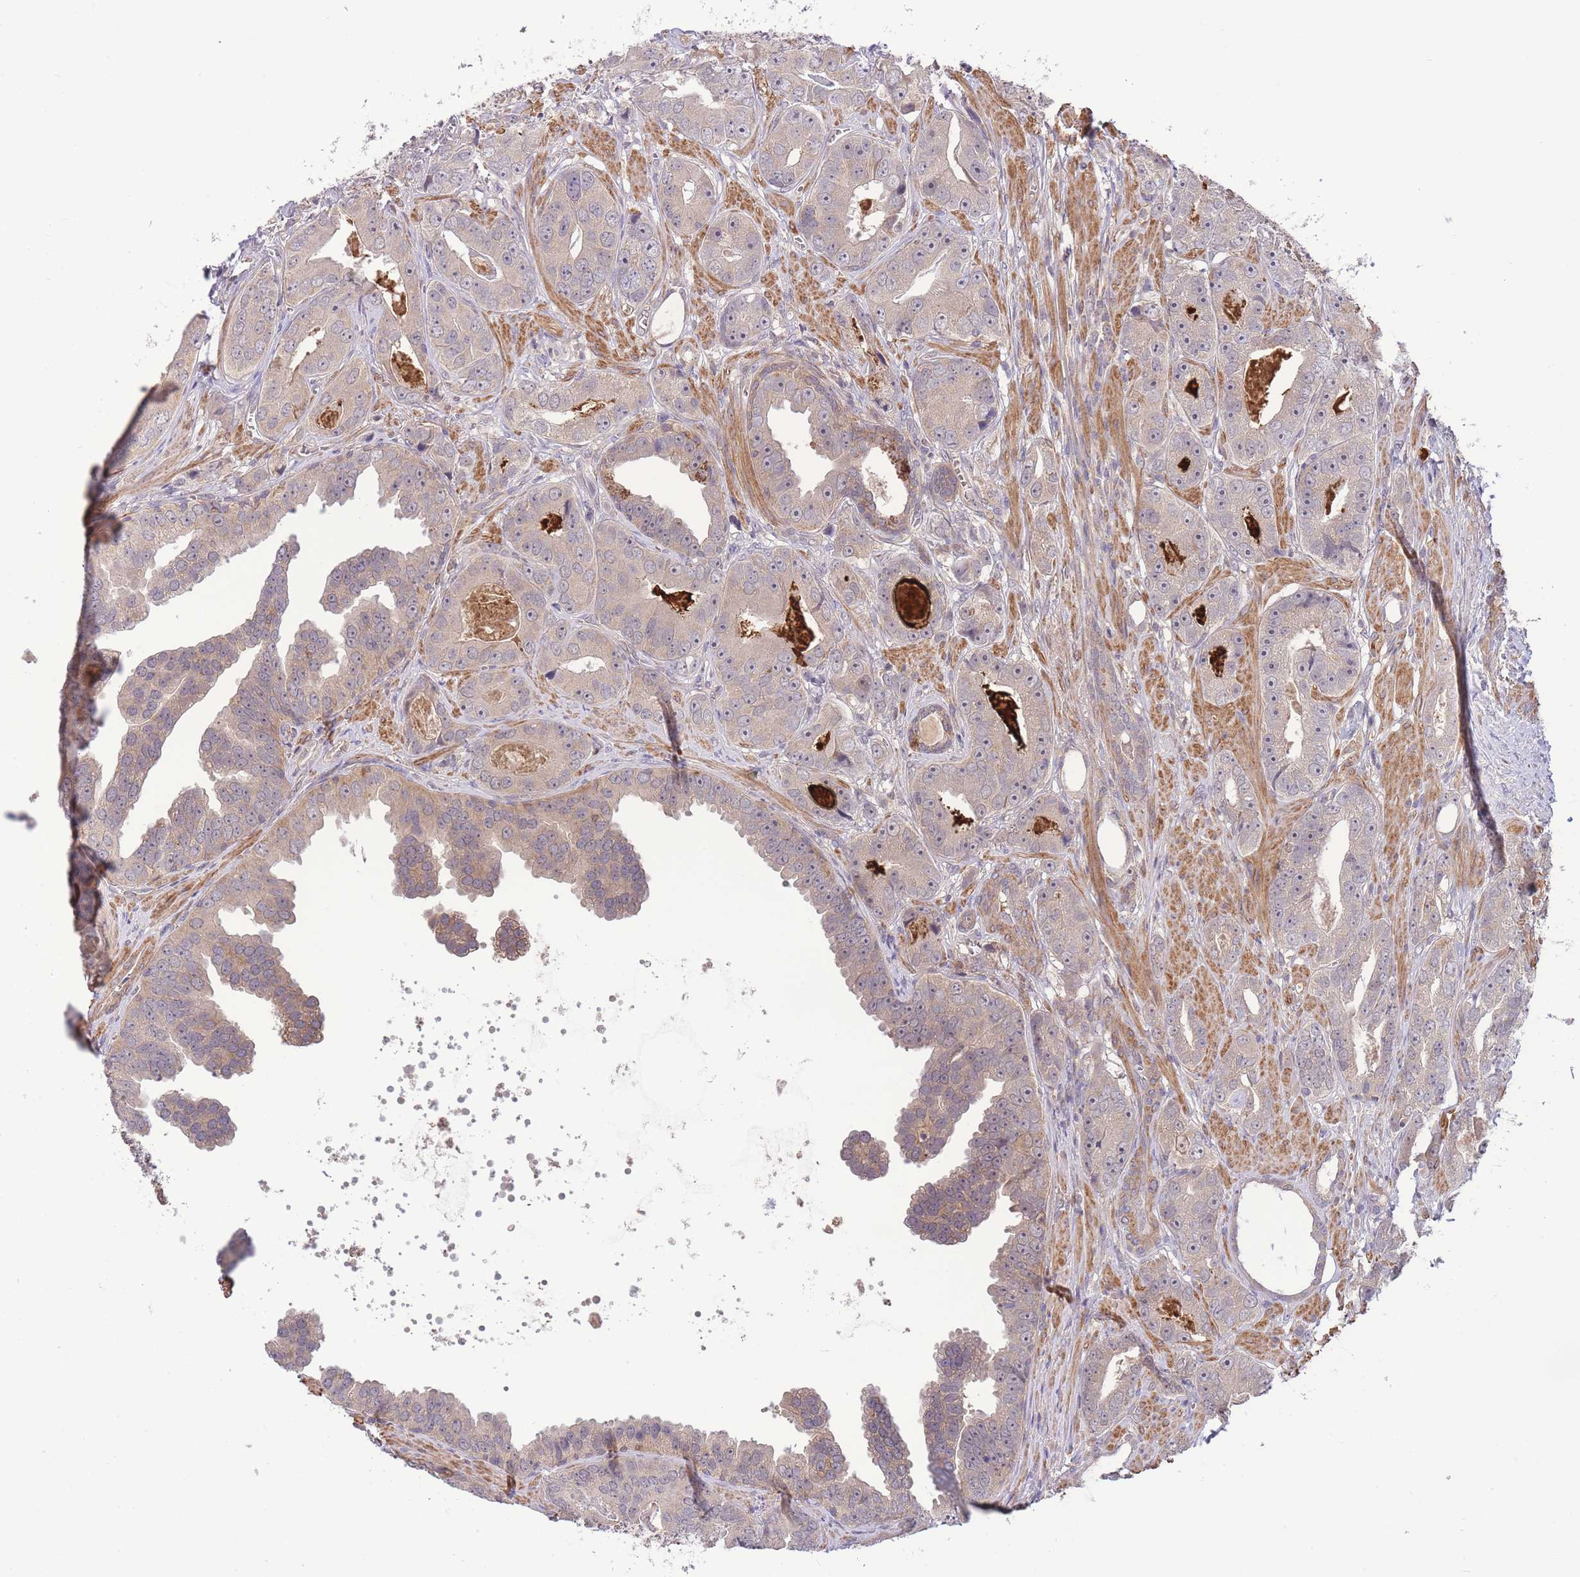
{"staining": {"intensity": "weak", "quantity": "25%-75%", "location": "cytoplasmic/membranous"}, "tissue": "prostate cancer", "cell_type": "Tumor cells", "image_type": "cancer", "snomed": [{"axis": "morphology", "description": "Adenocarcinoma, High grade"}, {"axis": "topography", "description": "Prostate"}], "caption": "Immunohistochemistry staining of prostate cancer, which shows low levels of weak cytoplasmic/membranous expression in approximately 25%-75% of tumor cells indicating weak cytoplasmic/membranous protein positivity. The staining was performed using DAB (3,3'-diaminobenzidine) (brown) for protein detection and nuclei were counterstained in hematoxylin (blue).", "gene": "ZNF304", "patient": {"sex": "male", "age": 71}}